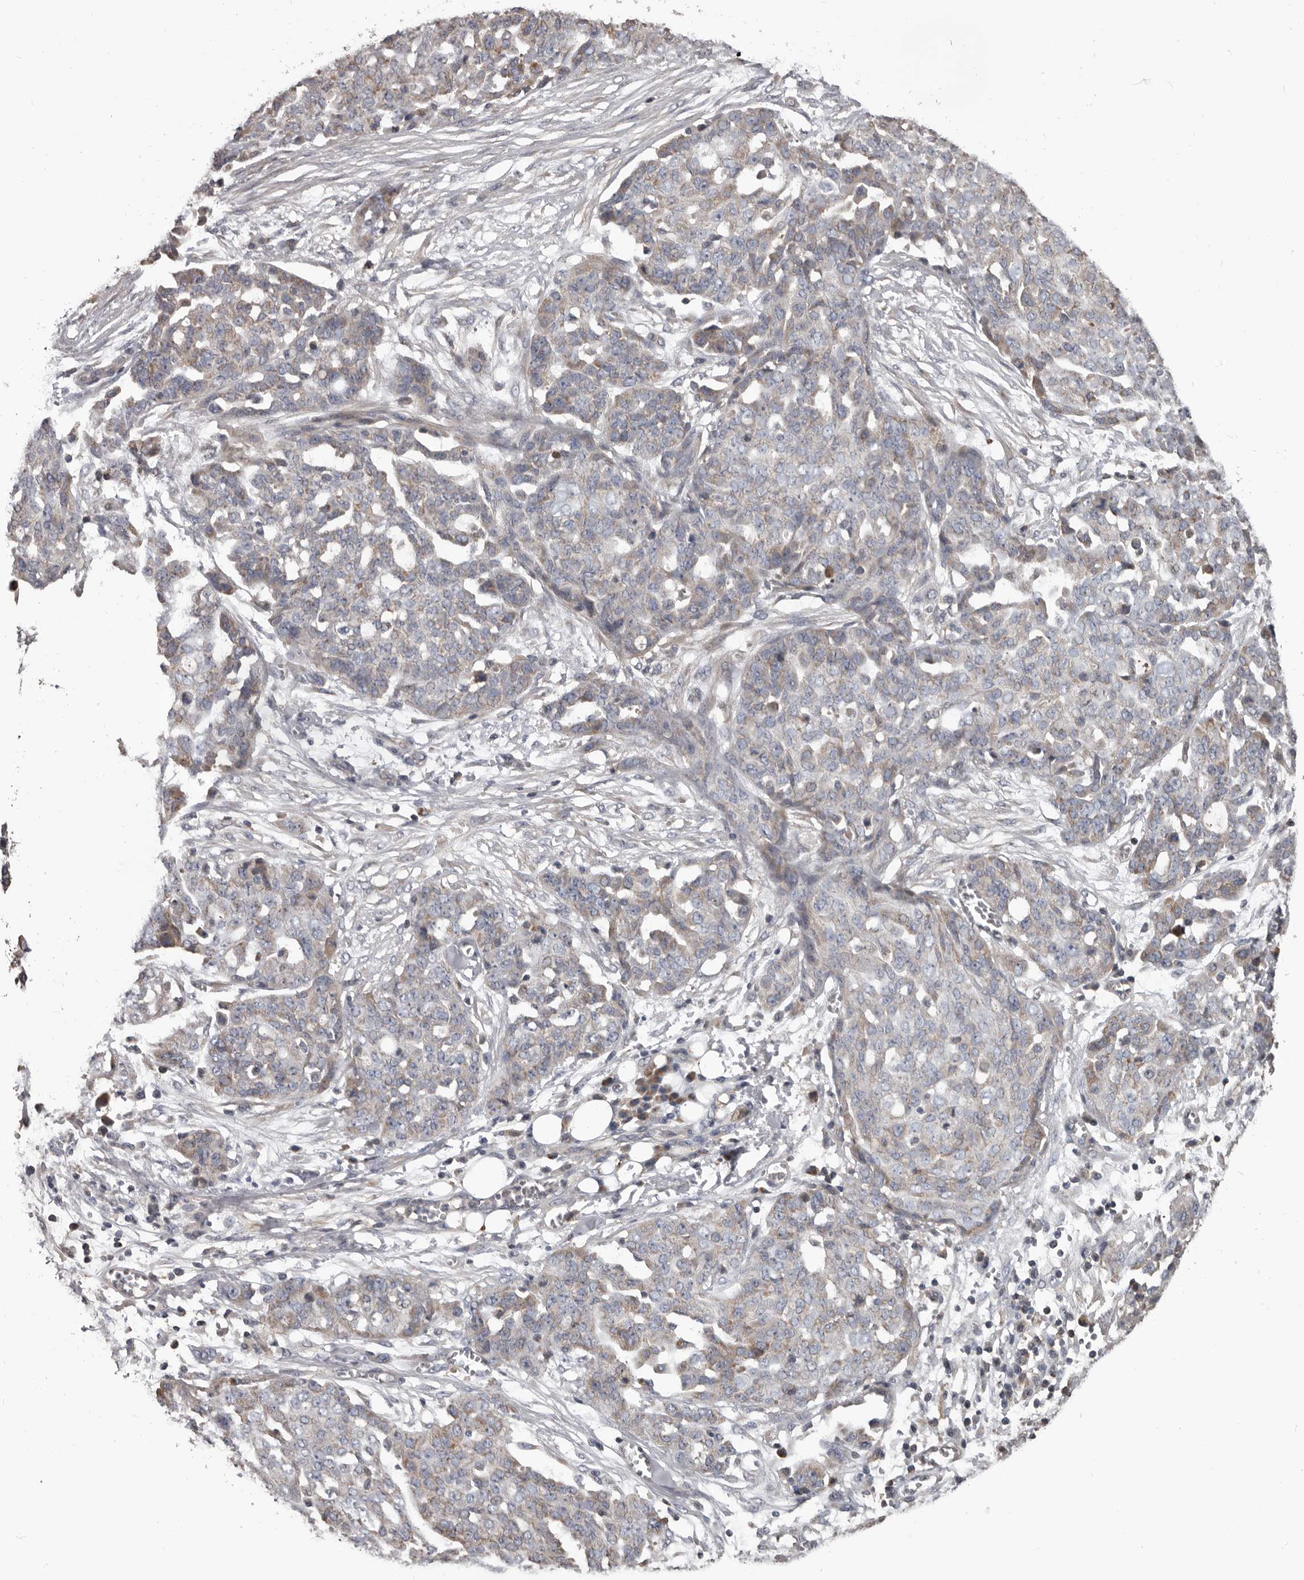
{"staining": {"intensity": "weak", "quantity": "<25%", "location": "cytoplasmic/membranous"}, "tissue": "ovarian cancer", "cell_type": "Tumor cells", "image_type": "cancer", "snomed": [{"axis": "morphology", "description": "Cystadenocarcinoma, serous, NOS"}, {"axis": "topography", "description": "Soft tissue"}, {"axis": "topography", "description": "Ovary"}], "caption": "DAB immunohistochemical staining of ovarian cancer shows no significant staining in tumor cells.", "gene": "ALDH5A1", "patient": {"sex": "female", "age": 57}}